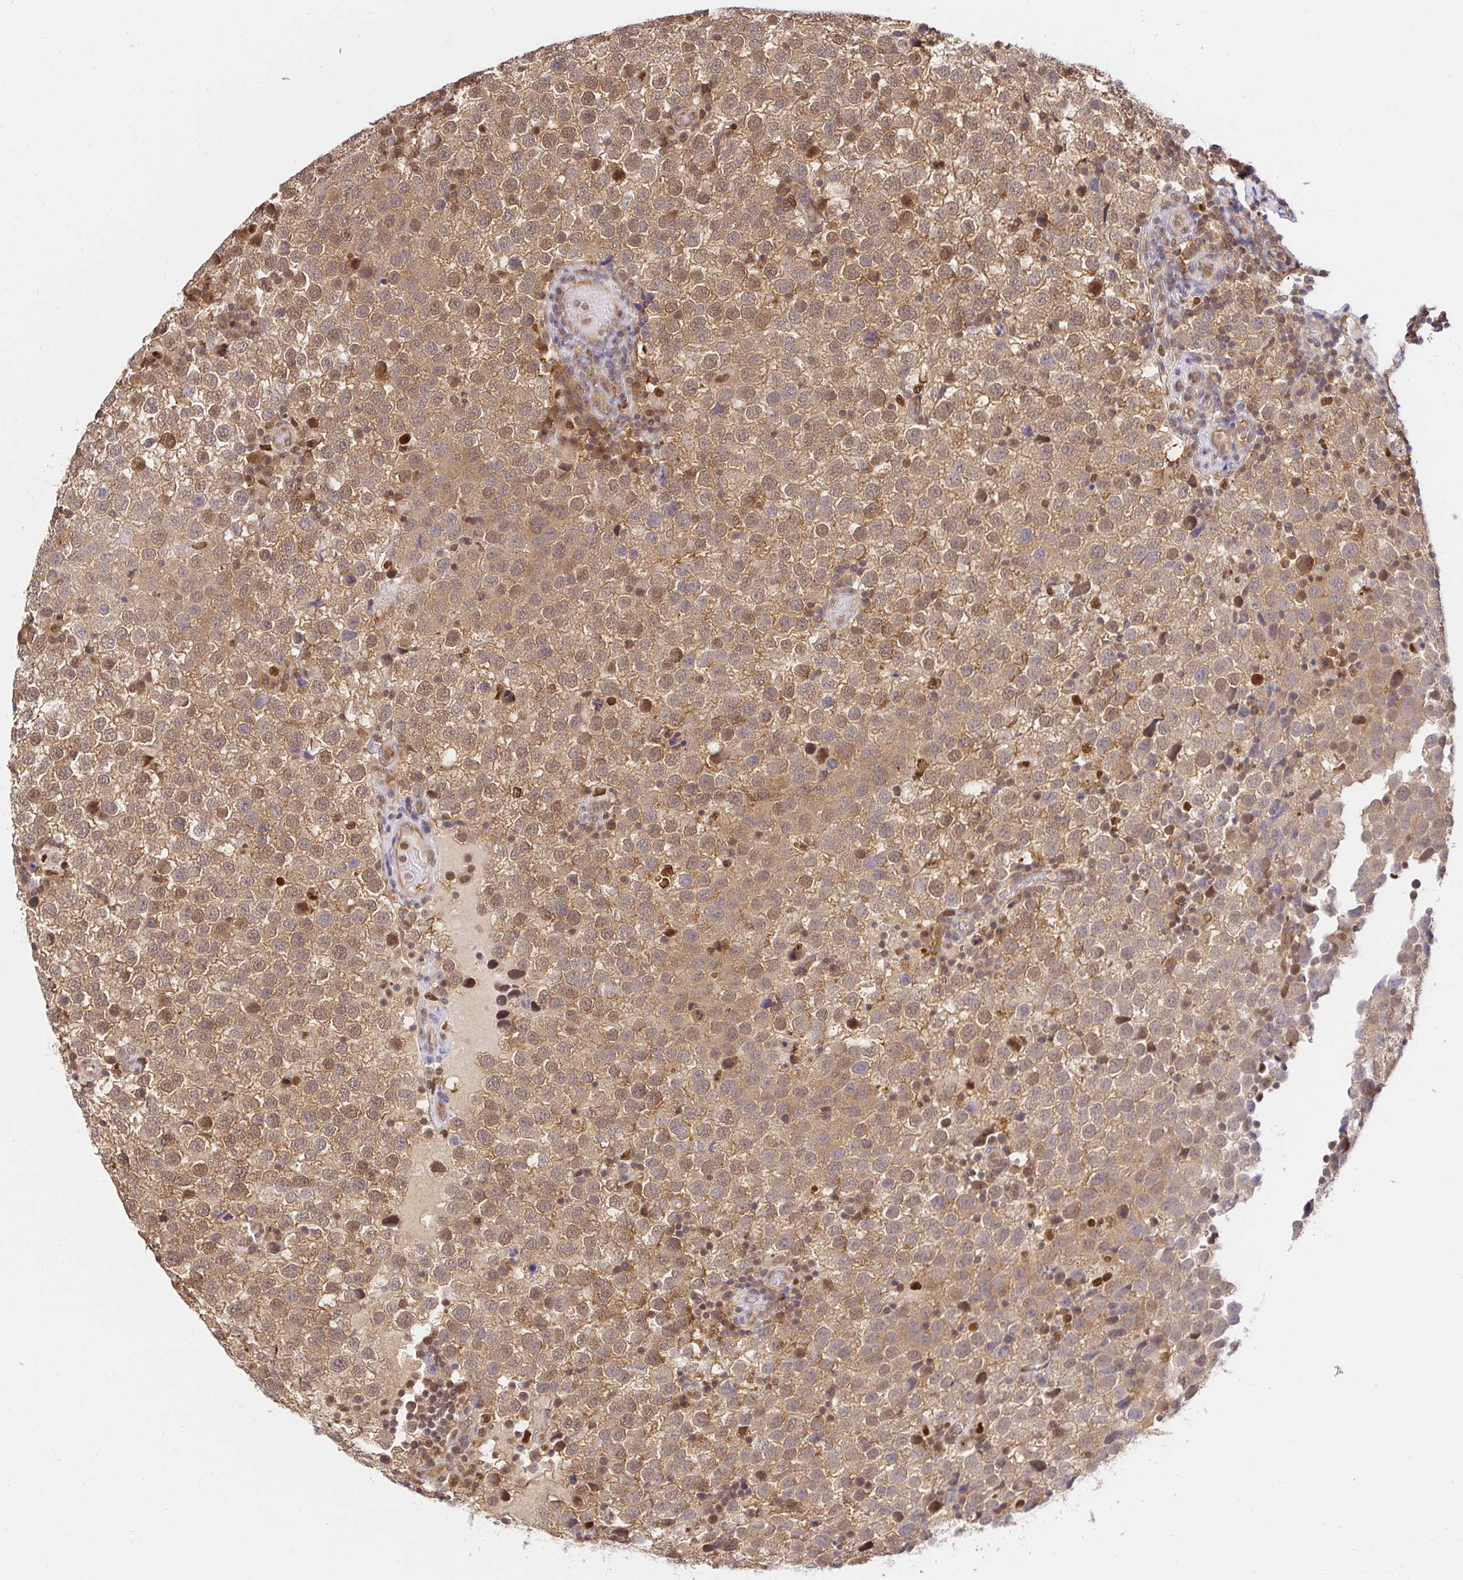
{"staining": {"intensity": "moderate", "quantity": ">75%", "location": "cytoplasmic/membranous,nuclear"}, "tissue": "testis cancer", "cell_type": "Tumor cells", "image_type": "cancer", "snomed": [{"axis": "morphology", "description": "Seminoma, NOS"}, {"axis": "topography", "description": "Testis"}], "caption": "Immunohistochemistry staining of testis seminoma, which demonstrates medium levels of moderate cytoplasmic/membranous and nuclear positivity in about >75% of tumor cells indicating moderate cytoplasmic/membranous and nuclear protein staining. The staining was performed using DAB (3,3'-diaminobenzidine) (brown) for protein detection and nuclei were counterstained in hematoxylin (blue).", "gene": "PSMA4", "patient": {"sex": "male", "age": 34}}